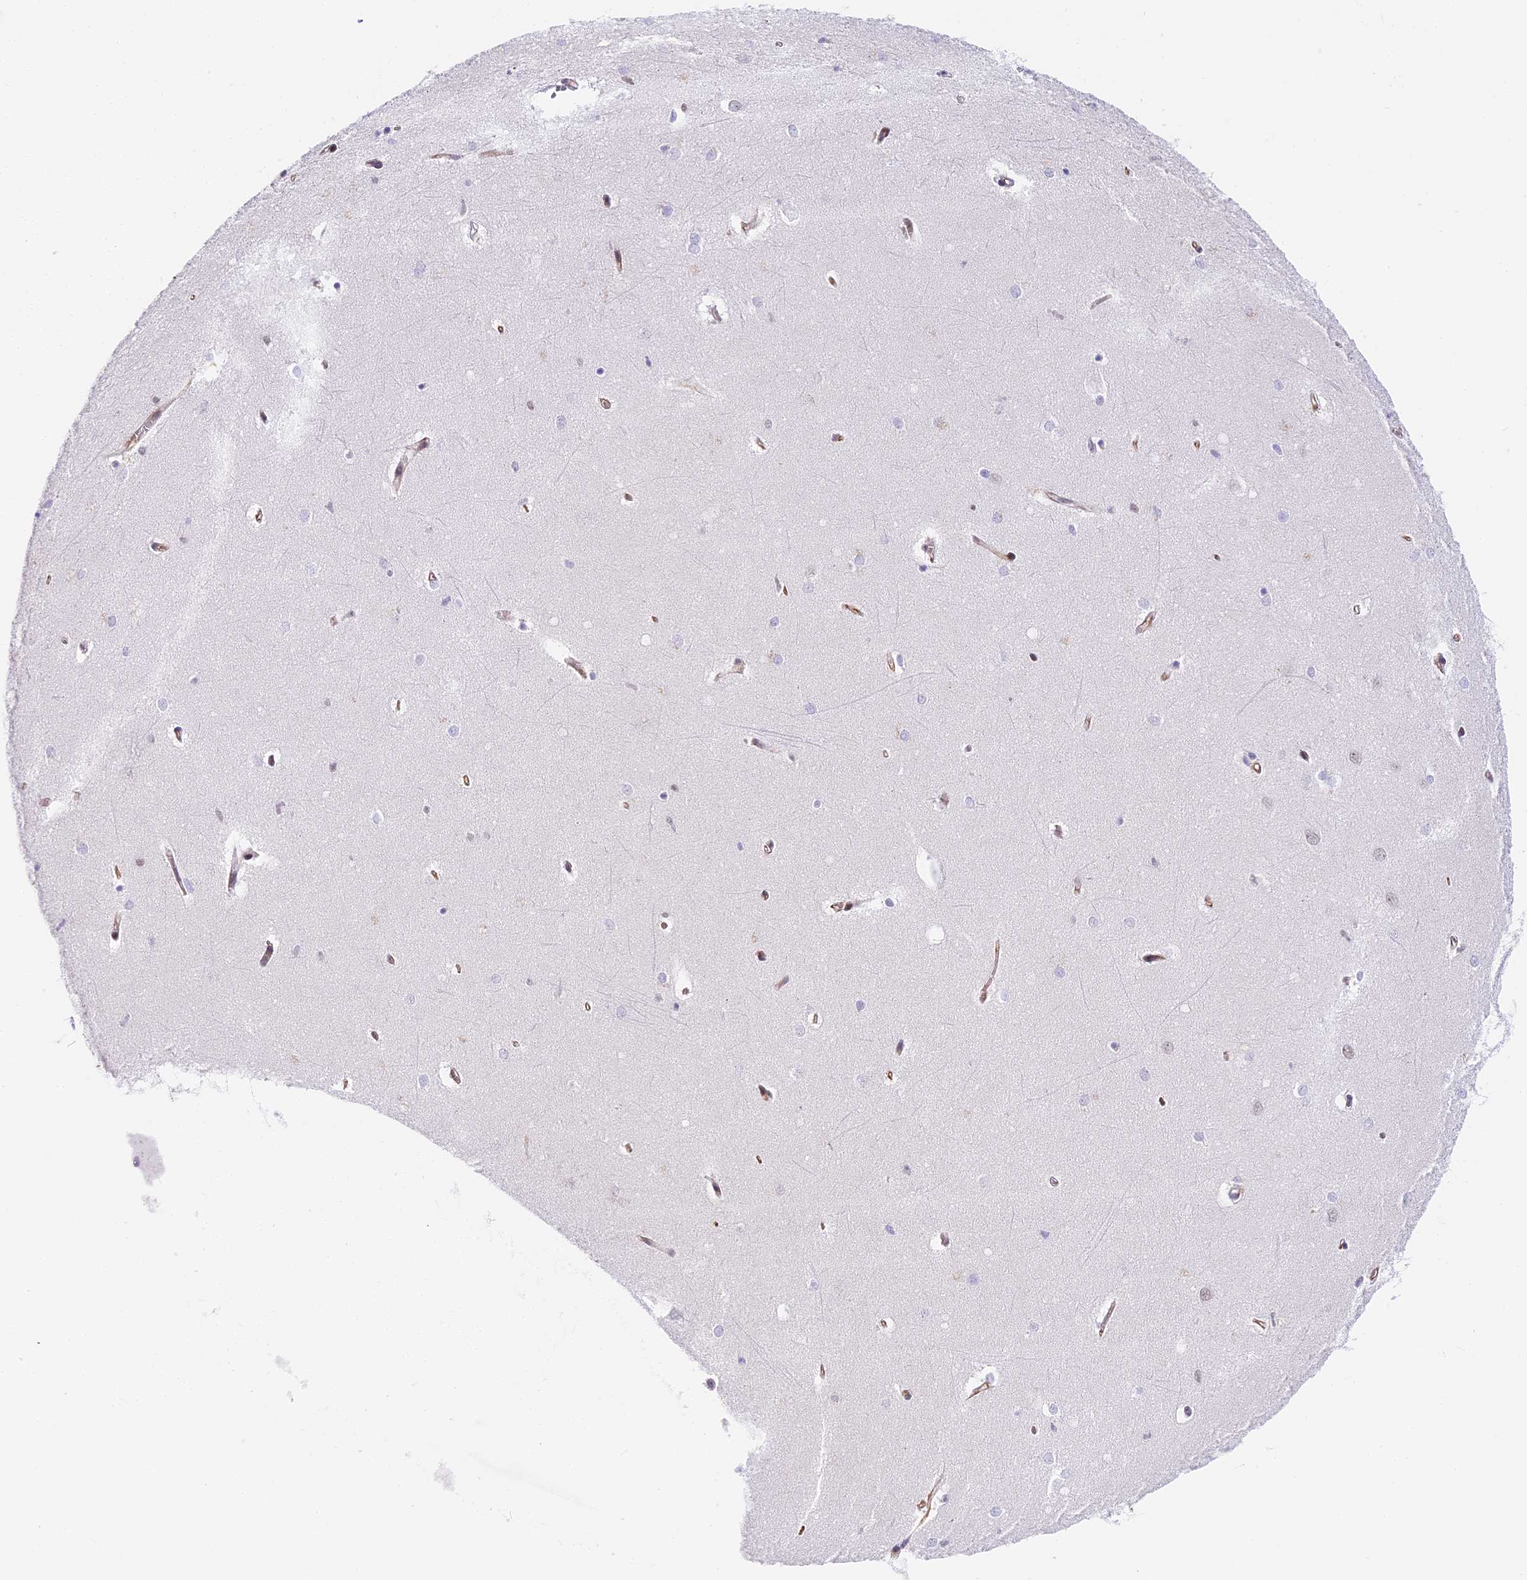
{"staining": {"intensity": "moderate", "quantity": "<25%", "location": "nuclear"}, "tissue": "hippocampus", "cell_type": "Glial cells", "image_type": "normal", "snomed": [{"axis": "morphology", "description": "Normal tissue, NOS"}, {"axis": "topography", "description": "Hippocampus"}], "caption": "Immunohistochemistry (DAB (3,3'-diaminobenzidine)) staining of unremarkable human hippocampus demonstrates moderate nuclear protein positivity in about <25% of glial cells.", "gene": "SBNO1", "patient": {"sex": "female", "age": 64}}